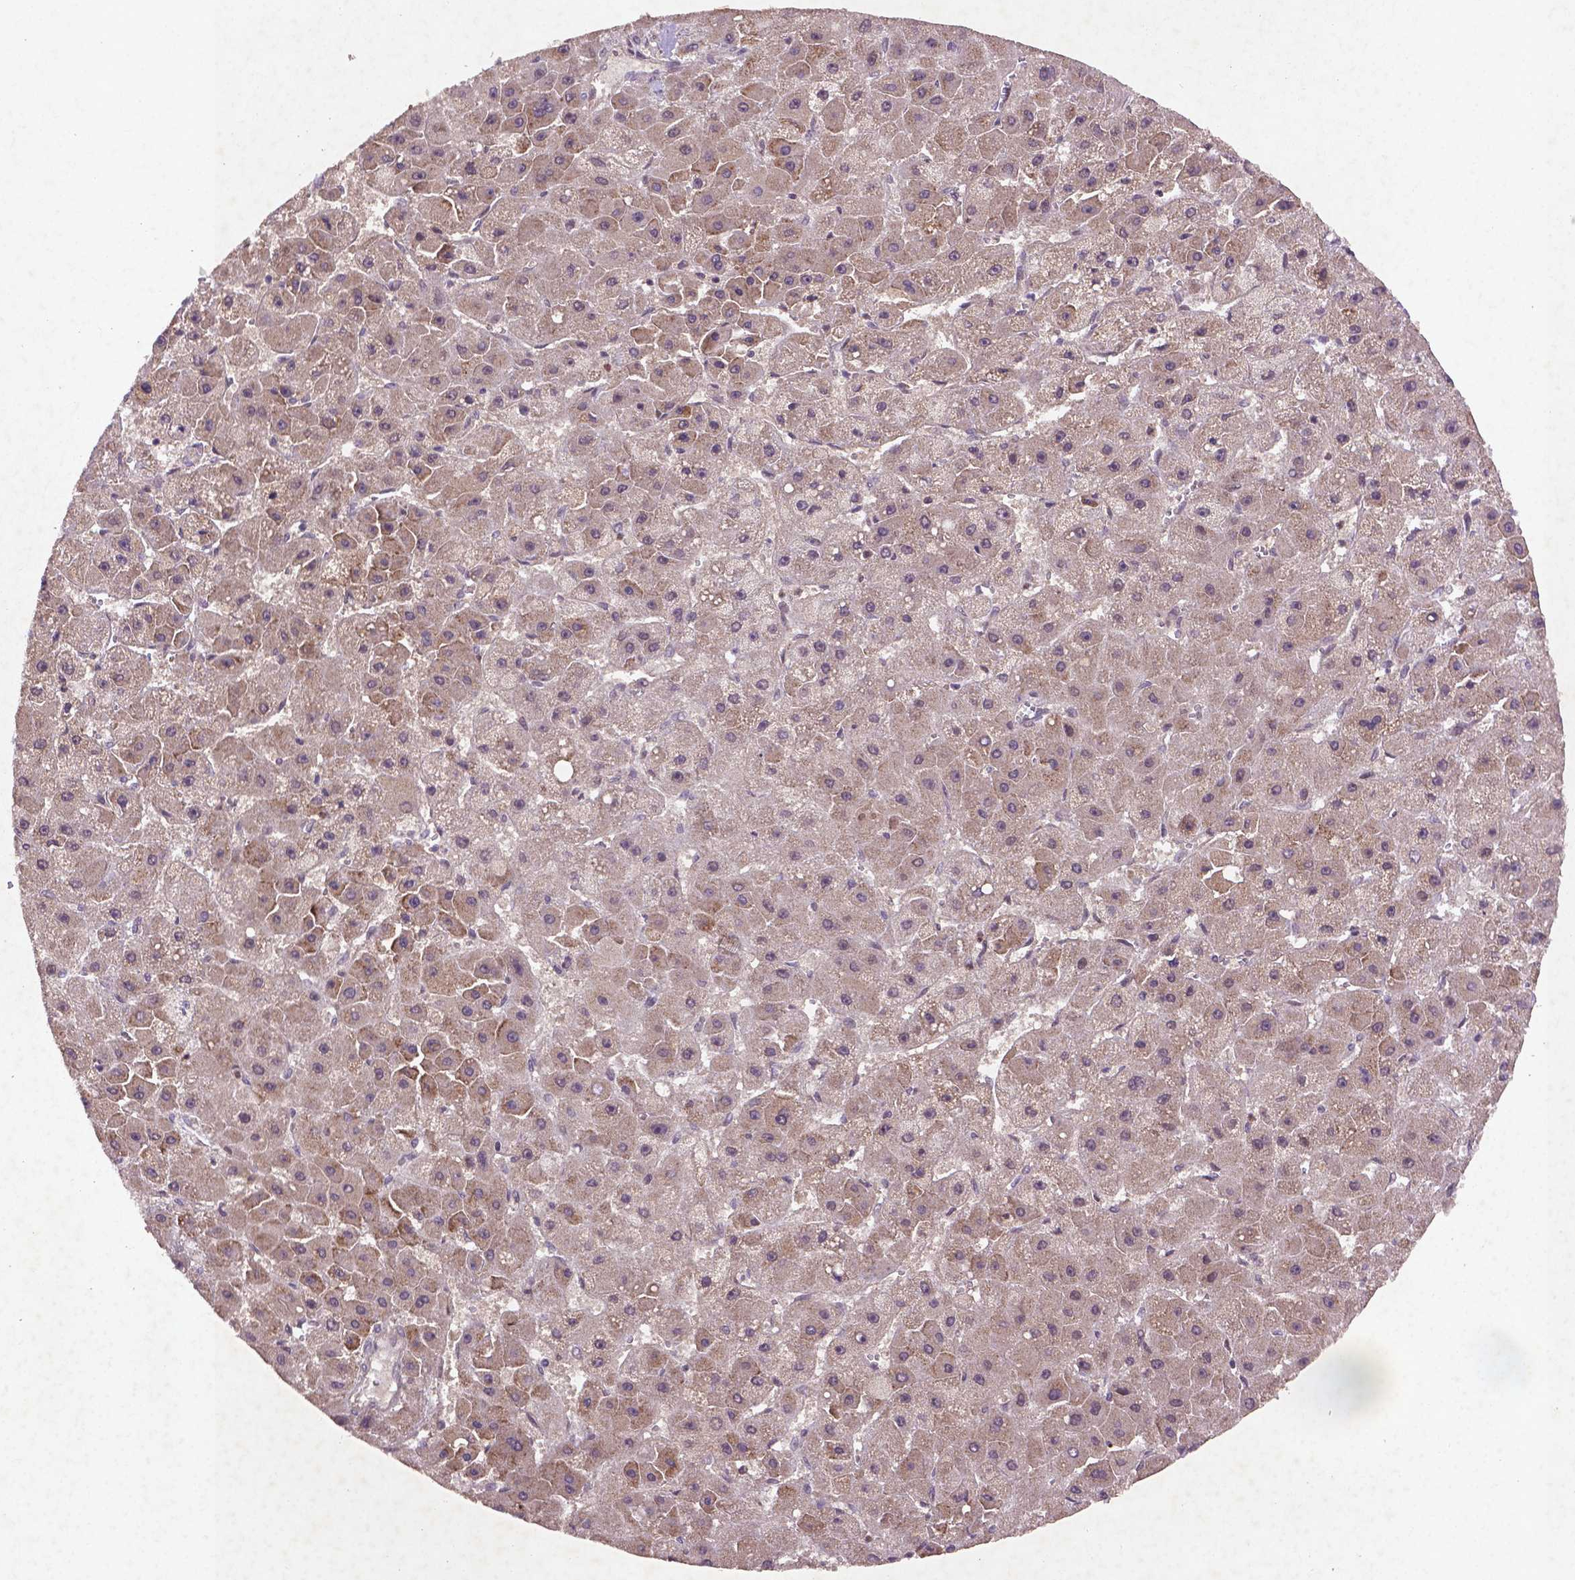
{"staining": {"intensity": "weak", "quantity": ">75%", "location": "cytoplasmic/membranous"}, "tissue": "liver cancer", "cell_type": "Tumor cells", "image_type": "cancer", "snomed": [{"axis": "morphology", "description": "Carcinoma, Hepatocellular, NOS"}, {"axis": "topography", "description": "Liver"}], "caption": "Weak cytoplasmic/membranous protein positivity is present in approximately >75% of tumor cells in liver cancer (hepatocellular carcinoma).", "gene": "NIPAL2", "patient": {"sex": "female", "age": 25}}